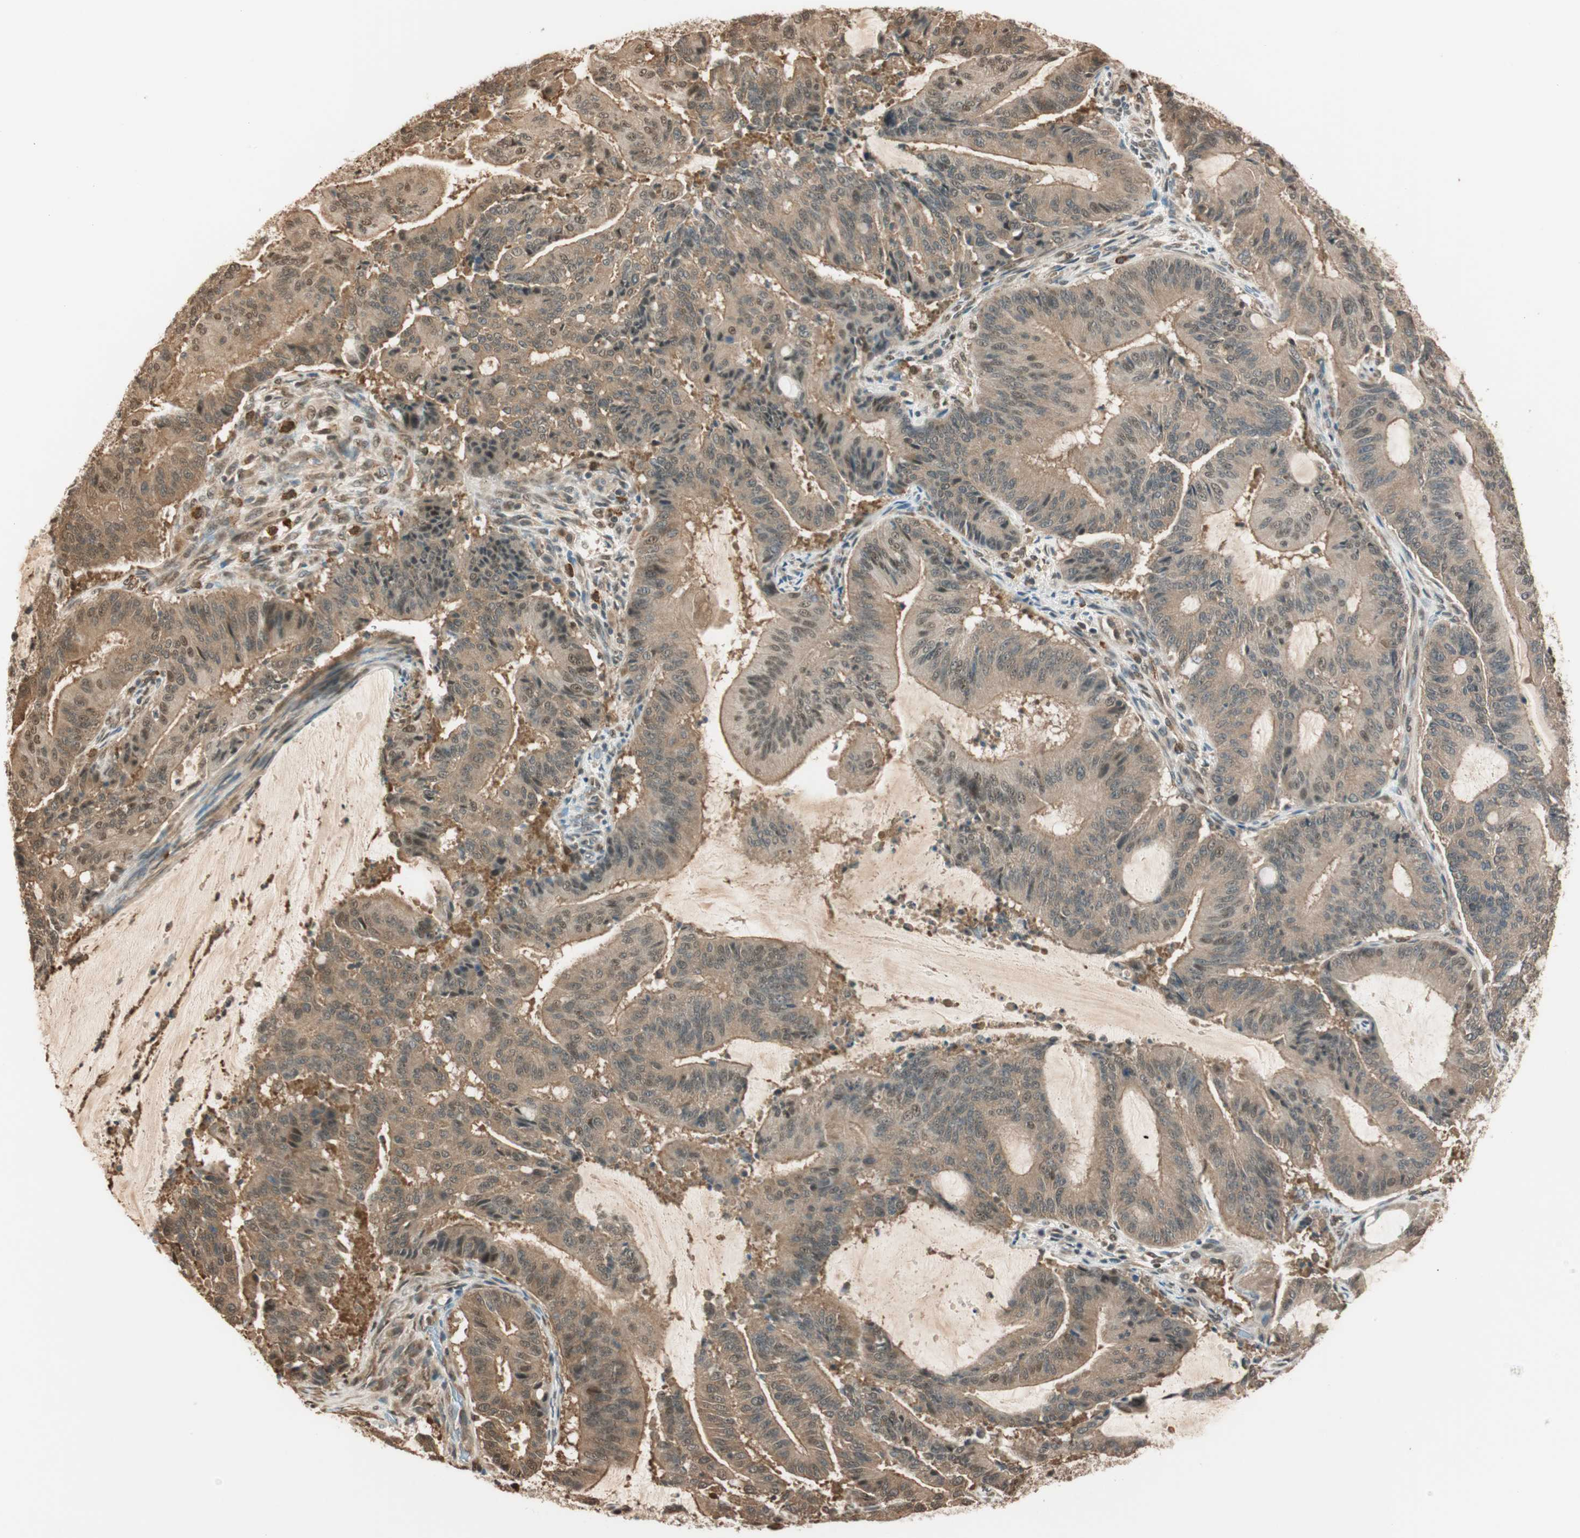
{"staining": {"intensity": "moderate", "quantity": ">75%", "location": "cytoplasmic/membranous,nuclear"}, "tissue": "liver cancer", "cell_type": "Tumor cells", "image_type": "cancer", "snomed": [{"axis": "morphology", "description": "Cholangiocarcinoma"}, {"axis": "topography", "description": "Liver"}], "caption": "Immunohistochemical staining of human liver cancer reveals medium levels of moderate cytoplasmic/membranous and nuclear staining in approximately >75% of tumor cells.", "gene": "ZNF443", "patient": {"sex": "female", "age": 73}}